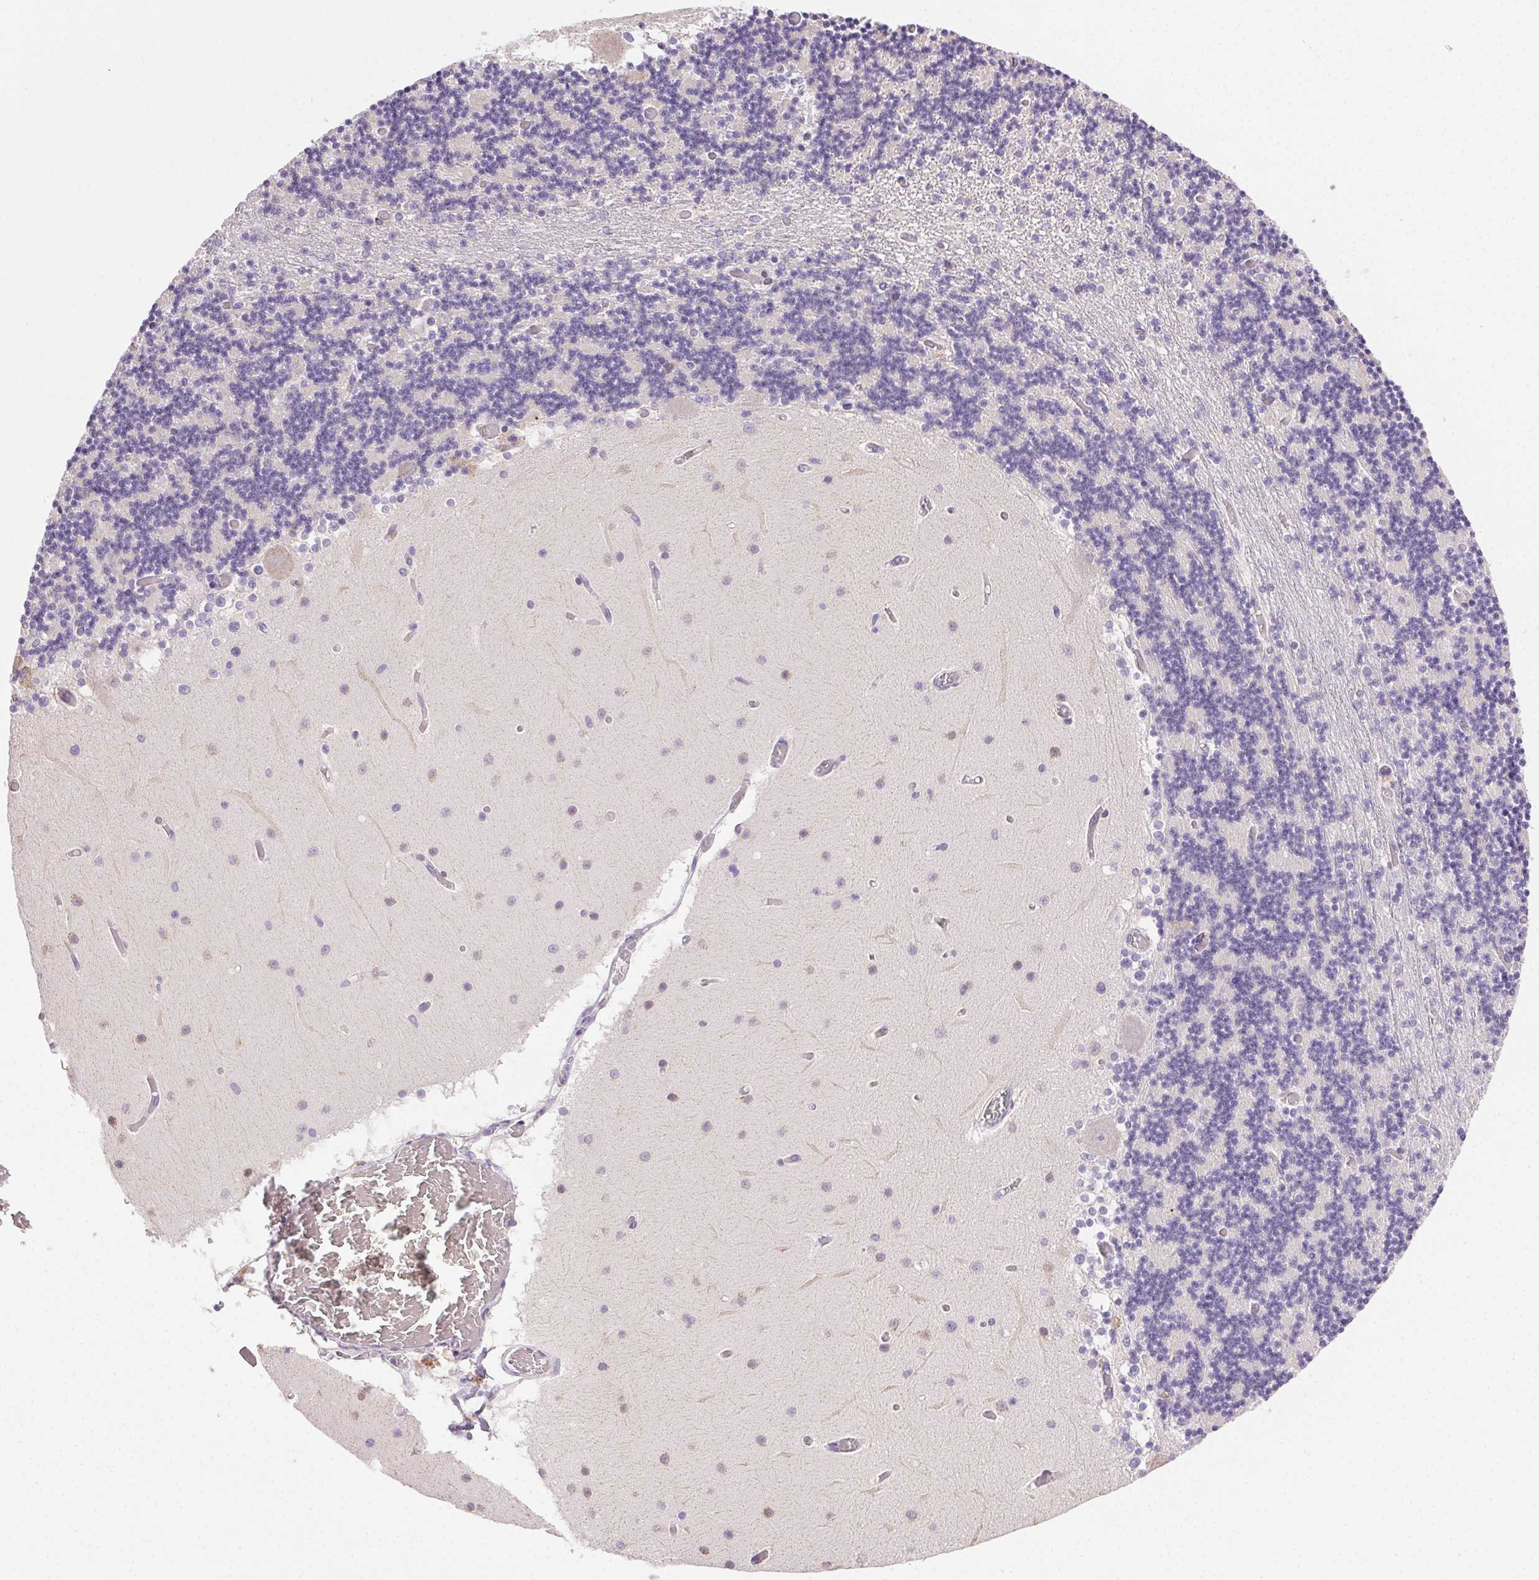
{"staining": {"intensity": "negative", "quantity": "none", "location": "none"}, "tissue": "cerebellum", "cell_type": "Cells in granular layer", "image_type": "normal", "snomed": [{"axis": "morphology", "description": "Normal tissue, NOS"}, {"axis": "topography", "description": "Cerebellum"}], "caption": "Cerebellum was stained to show a protein in brown. There is no significant staining in cells in granular layer. (DAB IHC with hematoxylin counter stain).", "gene": "SNX31", "patient": {"sex": "female", "age": 28}}